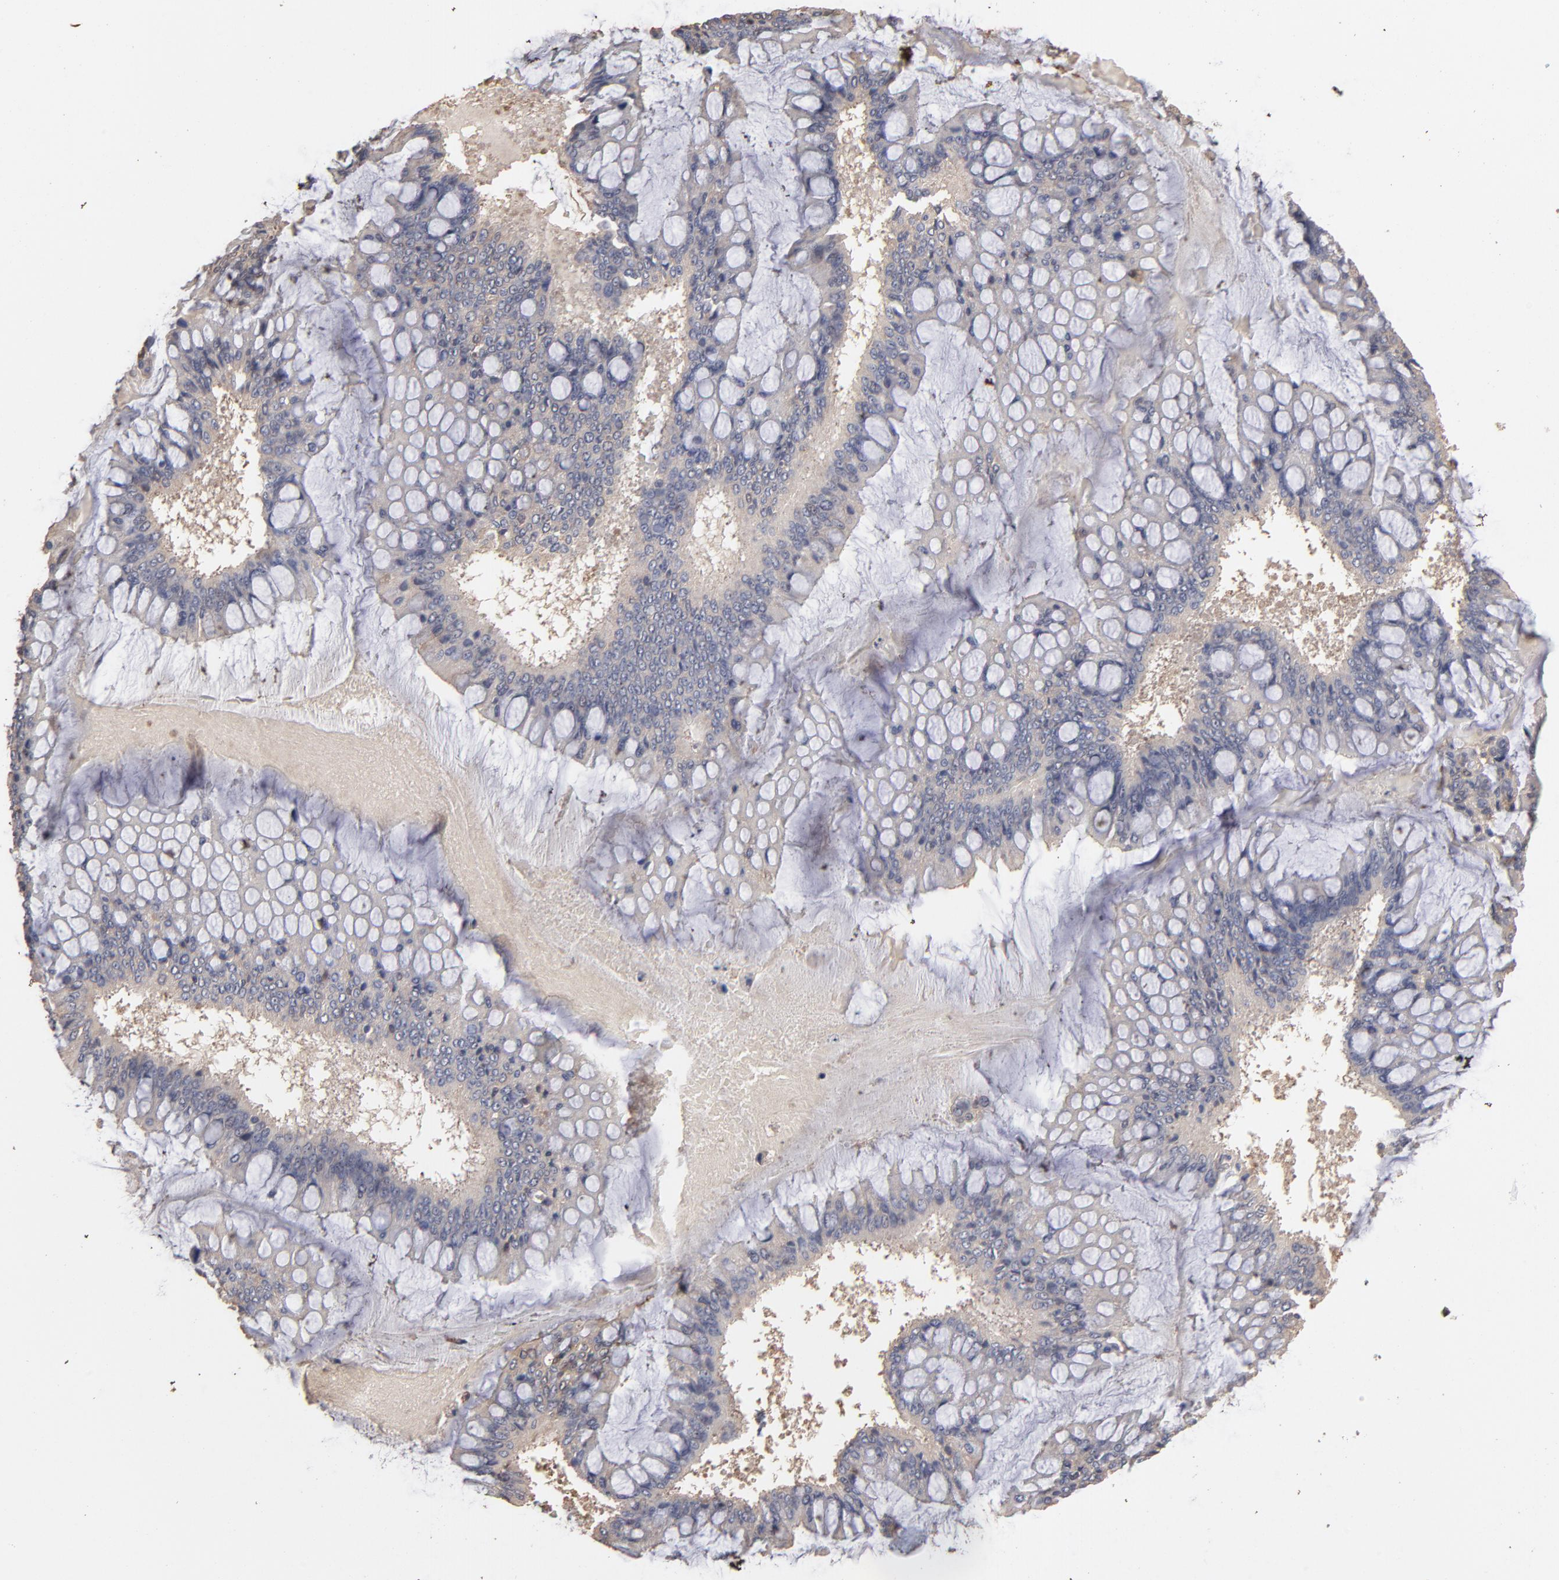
{"staining": {"intensity": "weak", "quantity": ">75%", "location": "cytoplasmic/membranous"}, "tissue": "ovarian cancer", "cell_type": "Tumor cells", "image_type": "cancer", "snomed": [{"axis": "morphology", "description": "Cystadenocarcinoma, mucinous, NOS"}, {"axis": "topography", "description": "Ovary"}], "caption": "DAB immunohistochemical staining of human ovarian mucinous cystadenocarcinoma exhibits weak cytoplasmic/membranous protein positivity in about >75% of tumor cells. (IHC, brightfield microscopy, high magnification).", "gene": "TANGO2", "patient": {"sex": "female", "age": 73}}